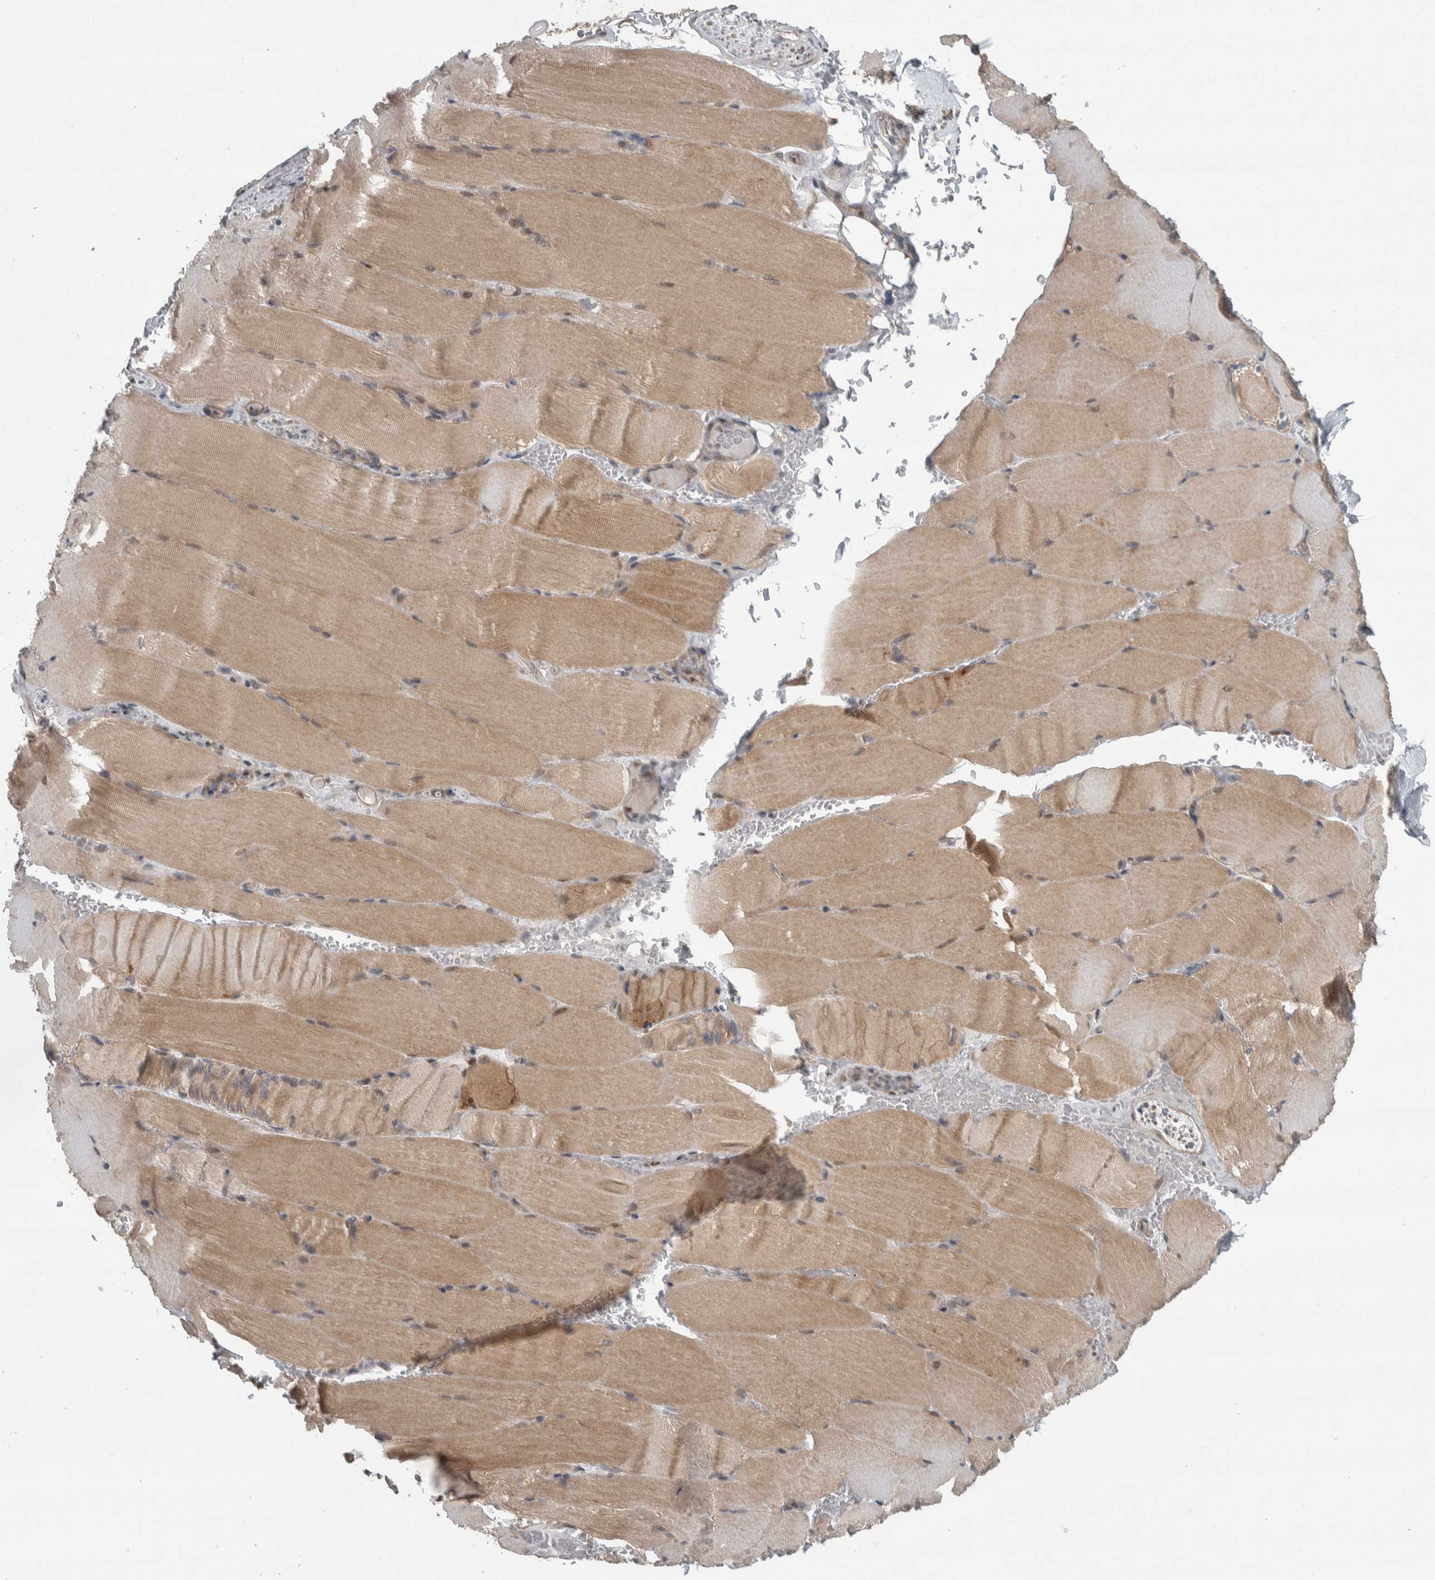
{"staining": {"intensity": "moderate", "quantity": "25%-75%", "location": "cytoplasmic/membranous"}, "tissue": "skeletal muscle", "cell_type": "Myocytes", "image_type": "normal", "snomed": [{"axis": "morphology", "description": "Normal tissue, NOS"}, {"axis": "topography", "description": "Skeletal muscle"}, {"axis": "topography", "description": "Parathyroid gland"}], "caption": "This is an image of immunohistochemistry (IHC) staining of unremarkable skeletal muscle, which shows moderate expression in the cytoplasmic/membranous of myocytes.", "gene": "CWC27", "patient": {"sex": "female", "age": 37}}